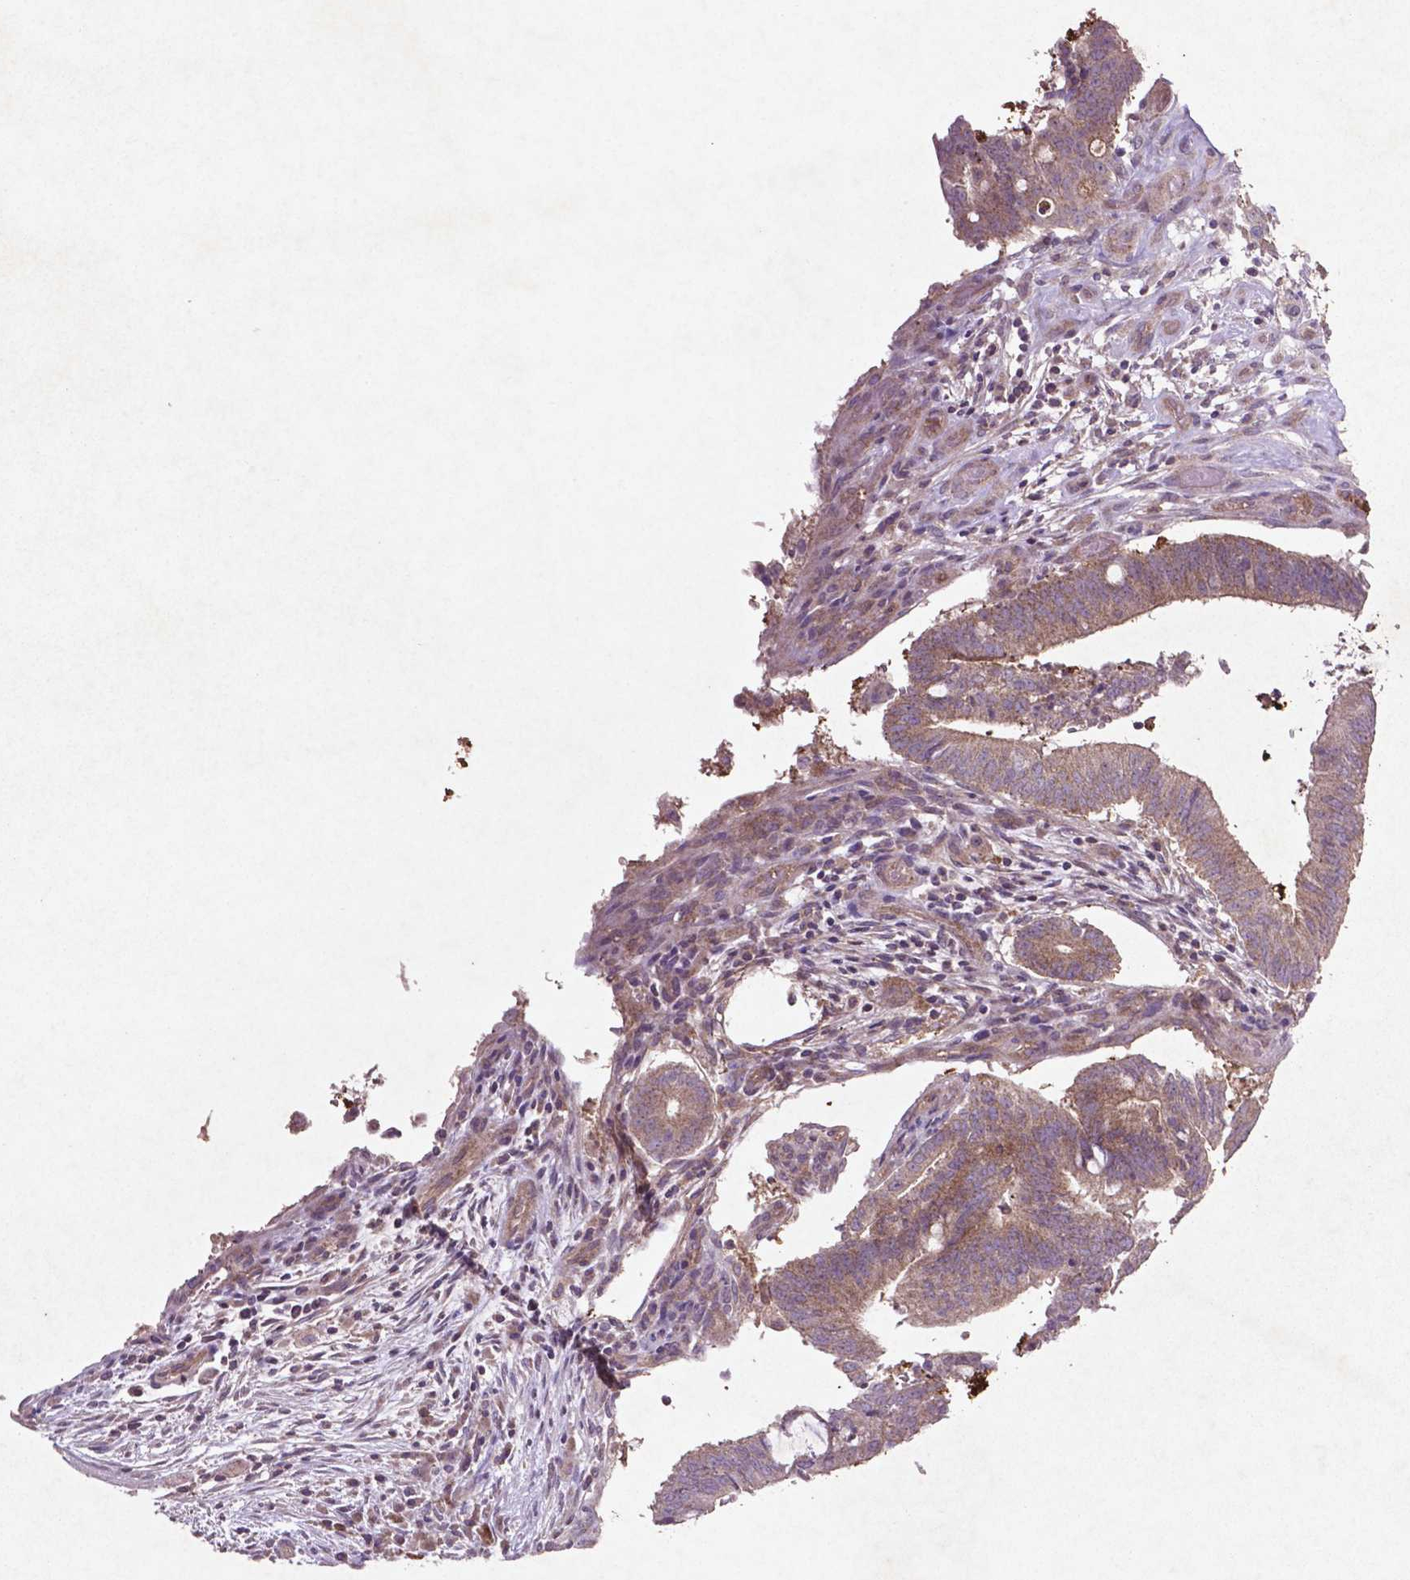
{"staining": {"intensity": "weak", "quantity": "25%-75%", "location": "cytoplasmic/membranous"}, "tissue": "colorectal cancer", "cell_type": "Tumor cells", "image_type": "cancer", "snomed": [{"axis": "morphology", "description": "Adenocarcinoma, NOS"}, {"axis": "topography", "description": "Colon"}], "caption": "This micrograph shows colorectal adenocarcinoma stained with IHC to label a protein in brown. The cytoplasmic/membranous of tumor cells show weak positivity for the protein. Nuclei are counter-stained blue.", "gene": "MTOR", "patient": {"sex": "female", "age": 43}}